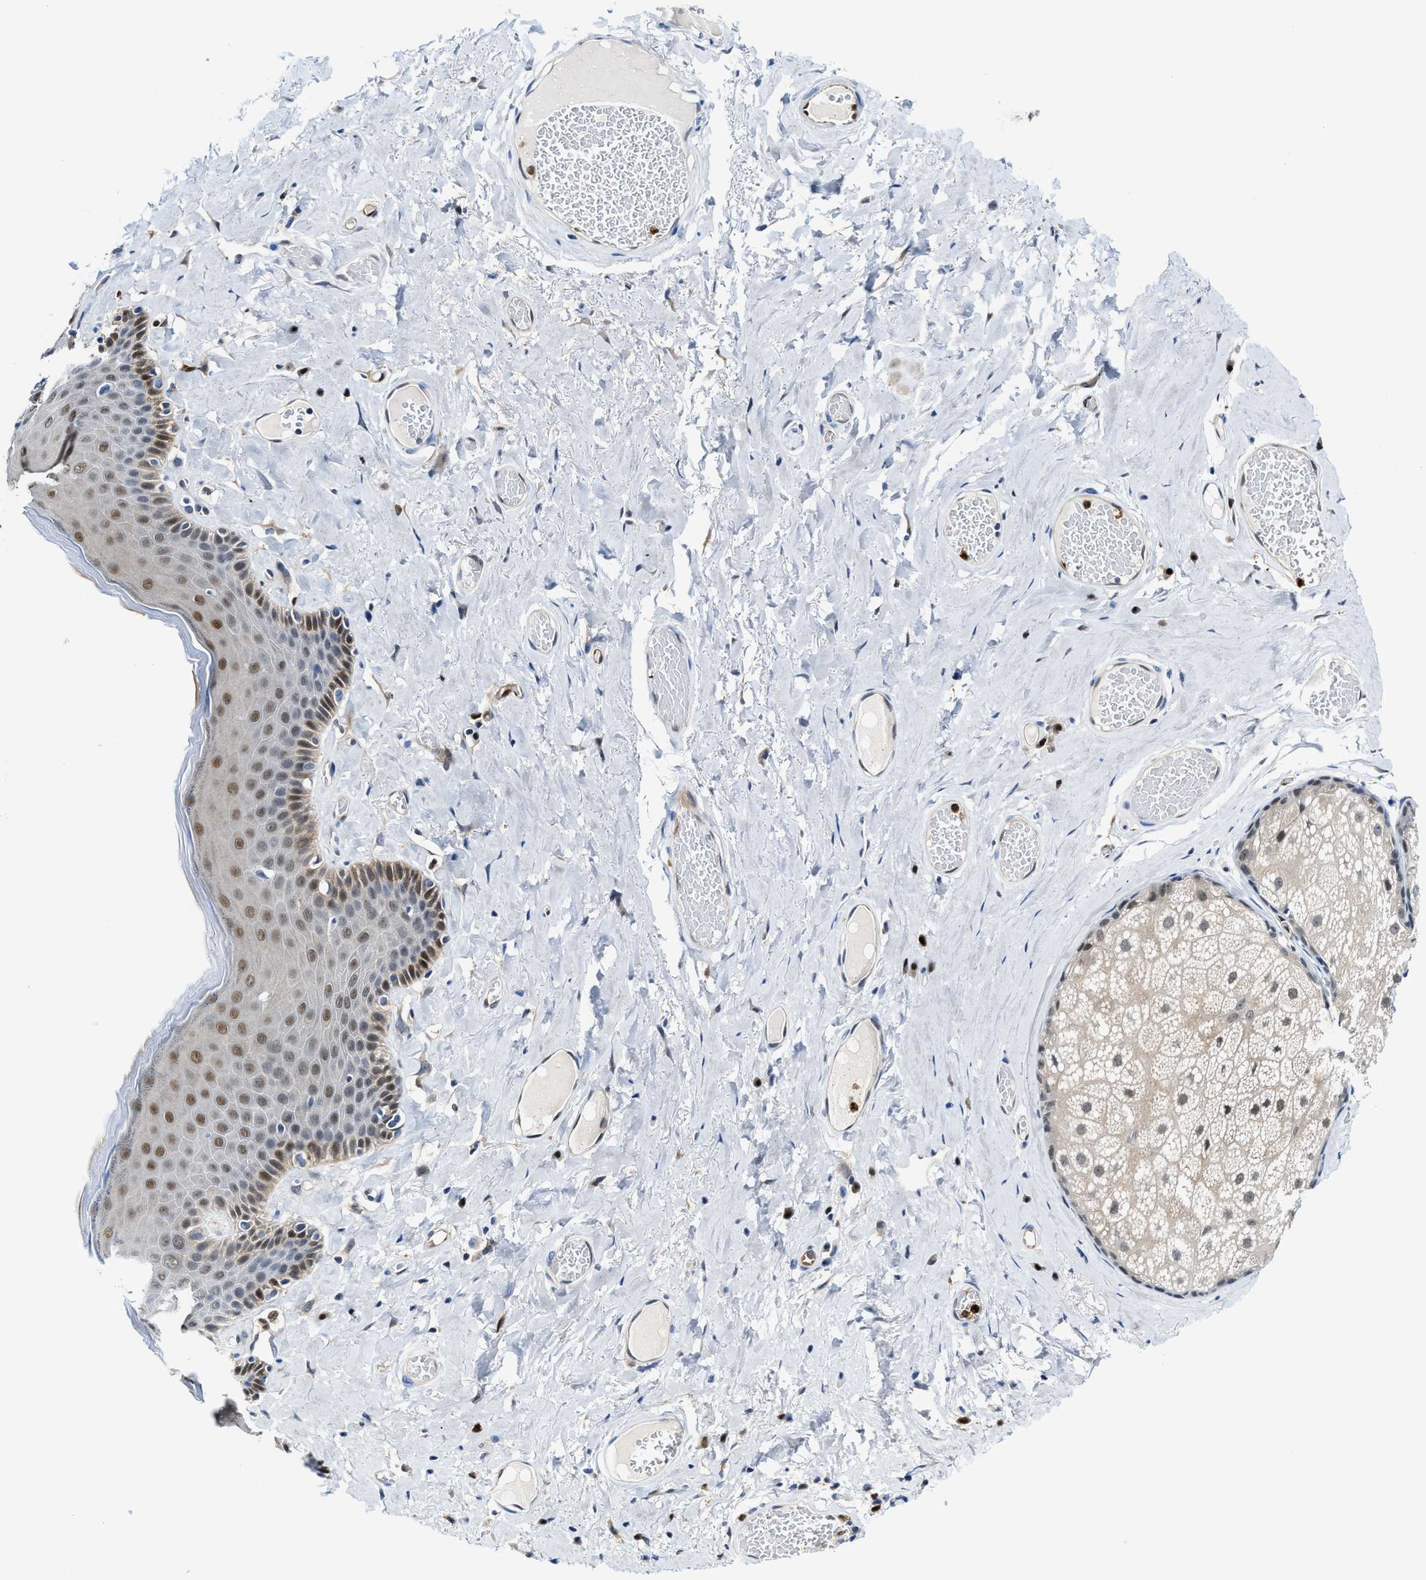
{"staining": {"intensity": "moderate", "quantity": "25%-75%", "location": "nuclear"}, "tissue": "skin", "cell_type": "Epidermal cells", "image_type": "normal", "snomed": [{"axis": "morphology", "description": "Normal tissue, NOS"}, {"axis": "topography", "description": "Anal"}], "caption": "A medium amount of moderate nuclear positivity is identified in about 25%-75% of epidermal cells in benign skin.", "gene": "LTA4H", "patient": {"sex": "male", "age": 69}}